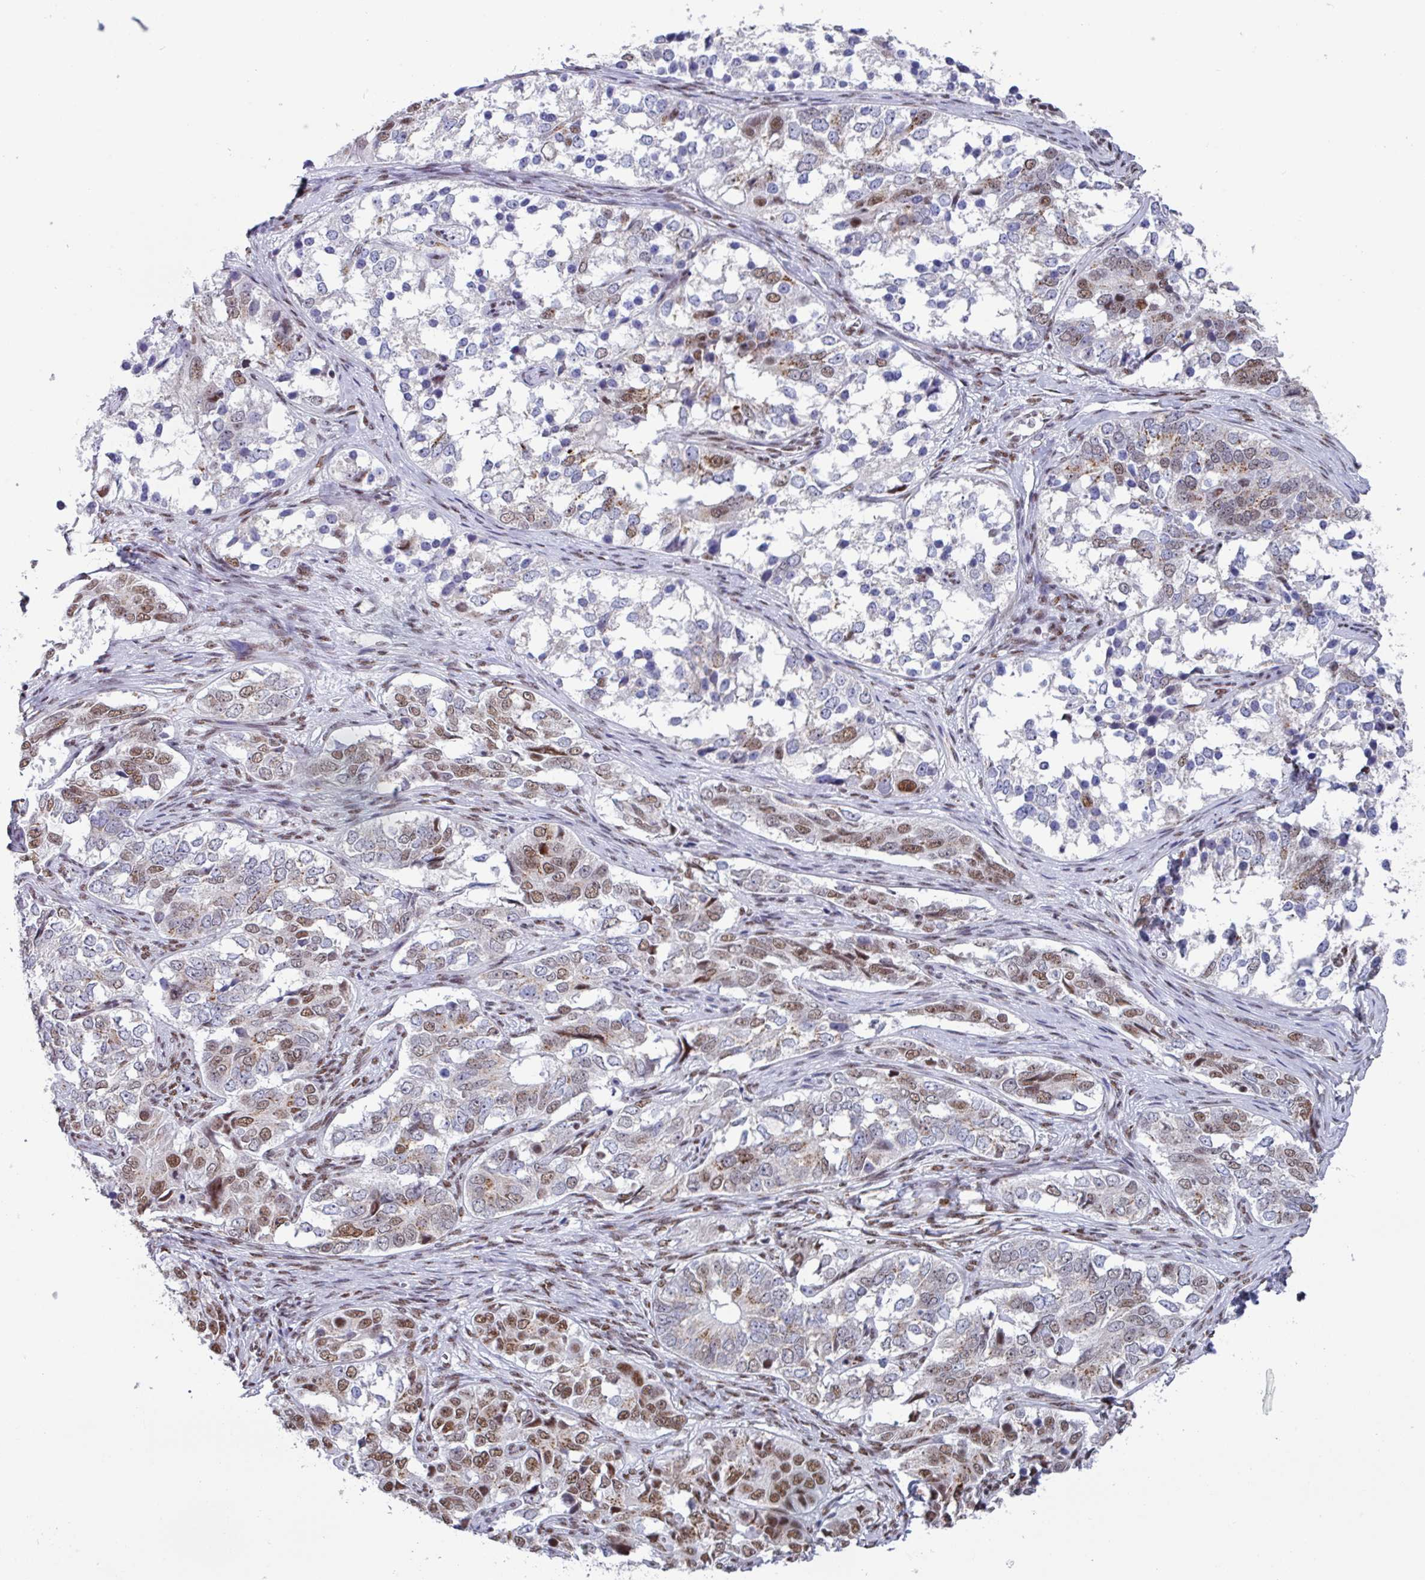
{"staining": {"intensity": "moderate", "quantity": "<25%", "location": "nuclear"}, "tissue": "ovarian cancer", "cell_type": "Tumor cells", "image_type": "cancer", "snomed": [{"axis": "morphology", "description": "Carcinoma, endometroid"}, {"axis": "topography", "description": "Ovary"}], "caption": "An immunohistochemistry micrograph of tumor tissue is shown. Protein staining in brown shows moderate nuclear positivity in ovarian cancer within tumor cells.", "gene": "PUF60", "patient": {"sex": "female", "age": 51}}